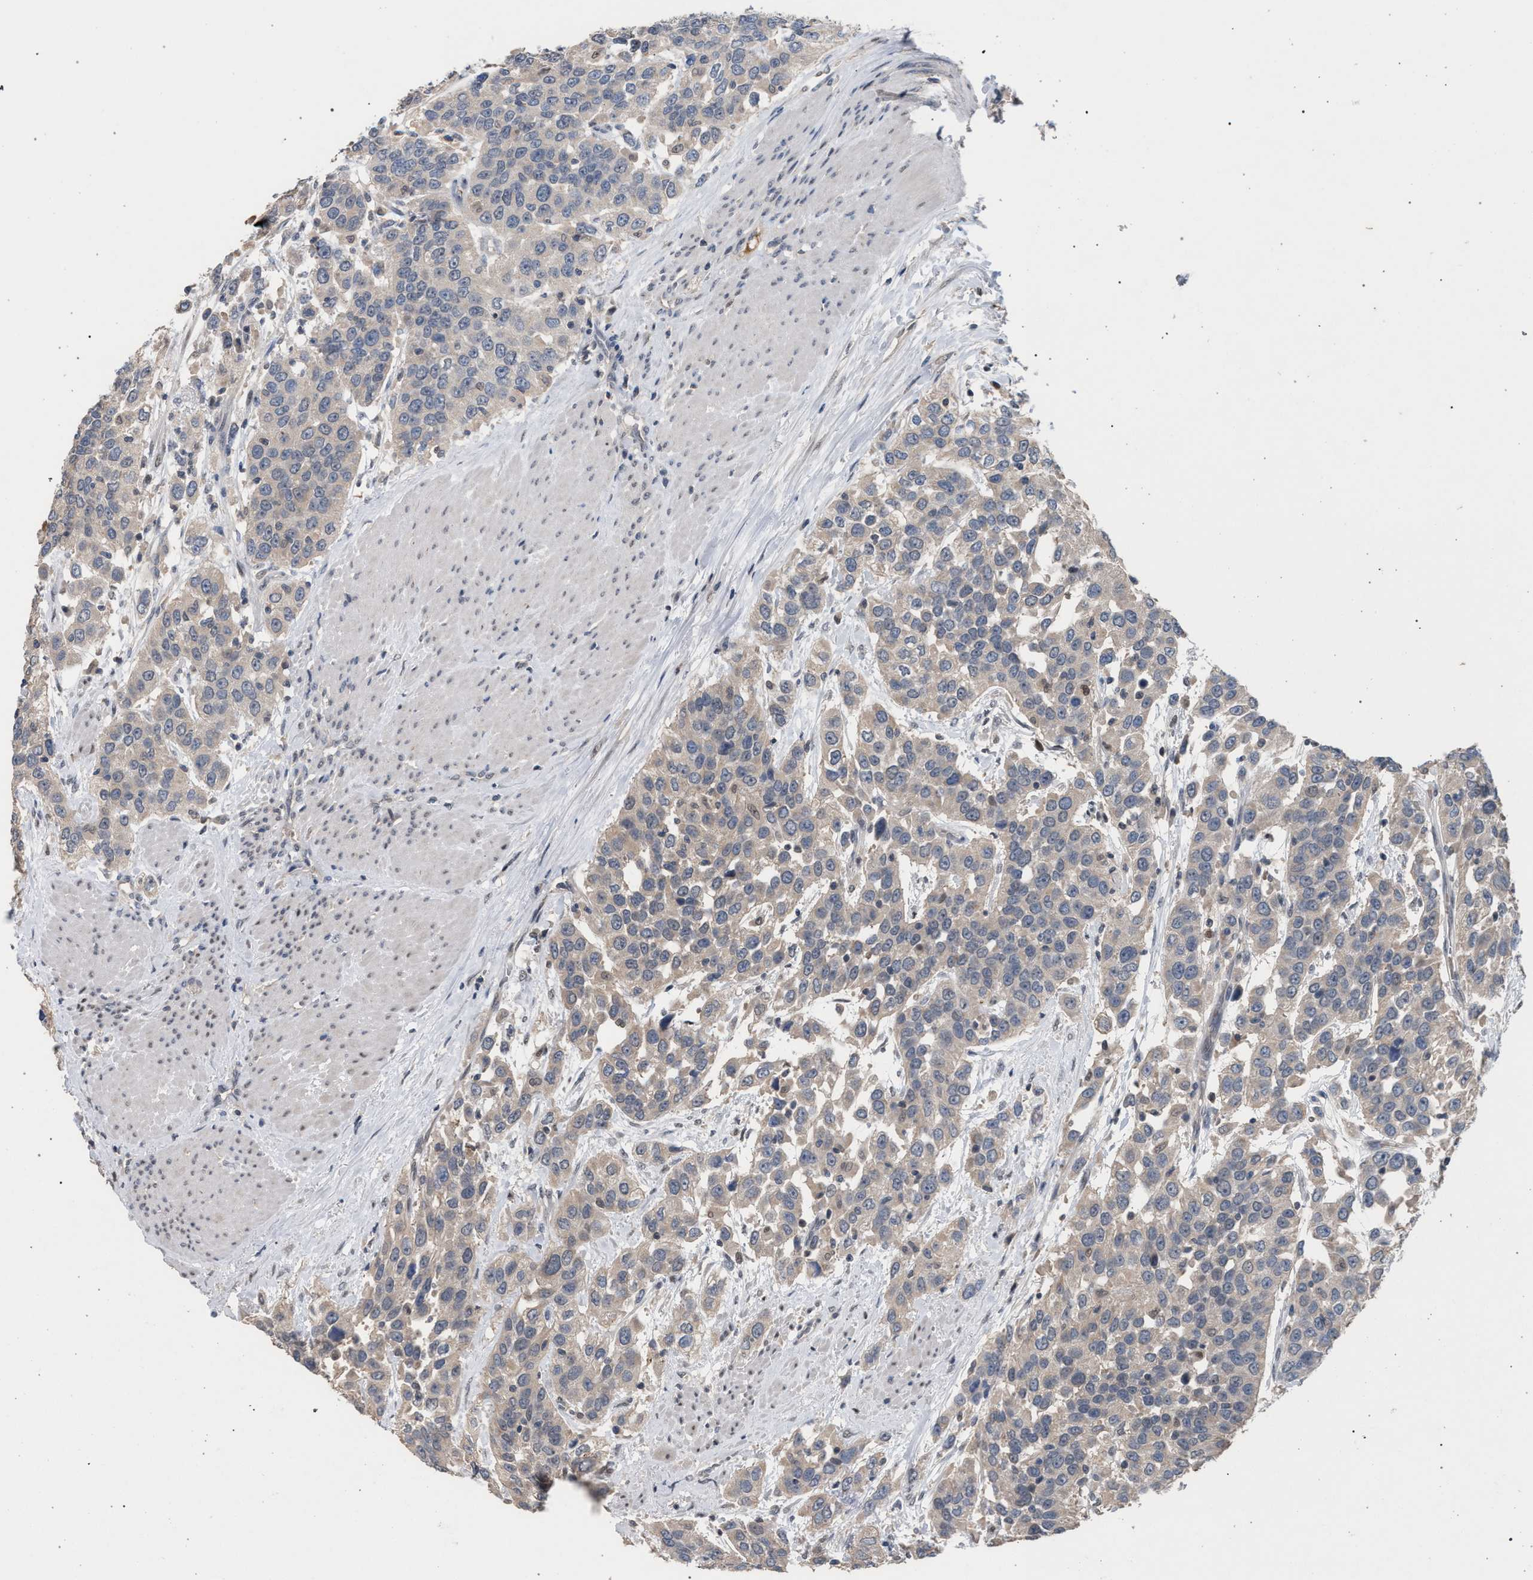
{"staining": {"intensity": "weak", "quantity": "25%-75%", "location": "cytoplasmic/membranous"}, "tissue": "urothelial cancer", "cell_type": "Tumor cells", "image_type": "cancer", "snomed": [{"axis": "morphology", "description": "Urothelial carcinoma, High grade"}, {"axis": "topography", "description": "Urinary bladder"}], "caption": "Approximately 25%-75% of tumor cells in urothelial cancer display weak cytoplasmic/membranous protein positivity as visualized by brown immunohistochemical staining.", "gene": "TECPR1", "patient": {"sex": "female", "age": 80}}